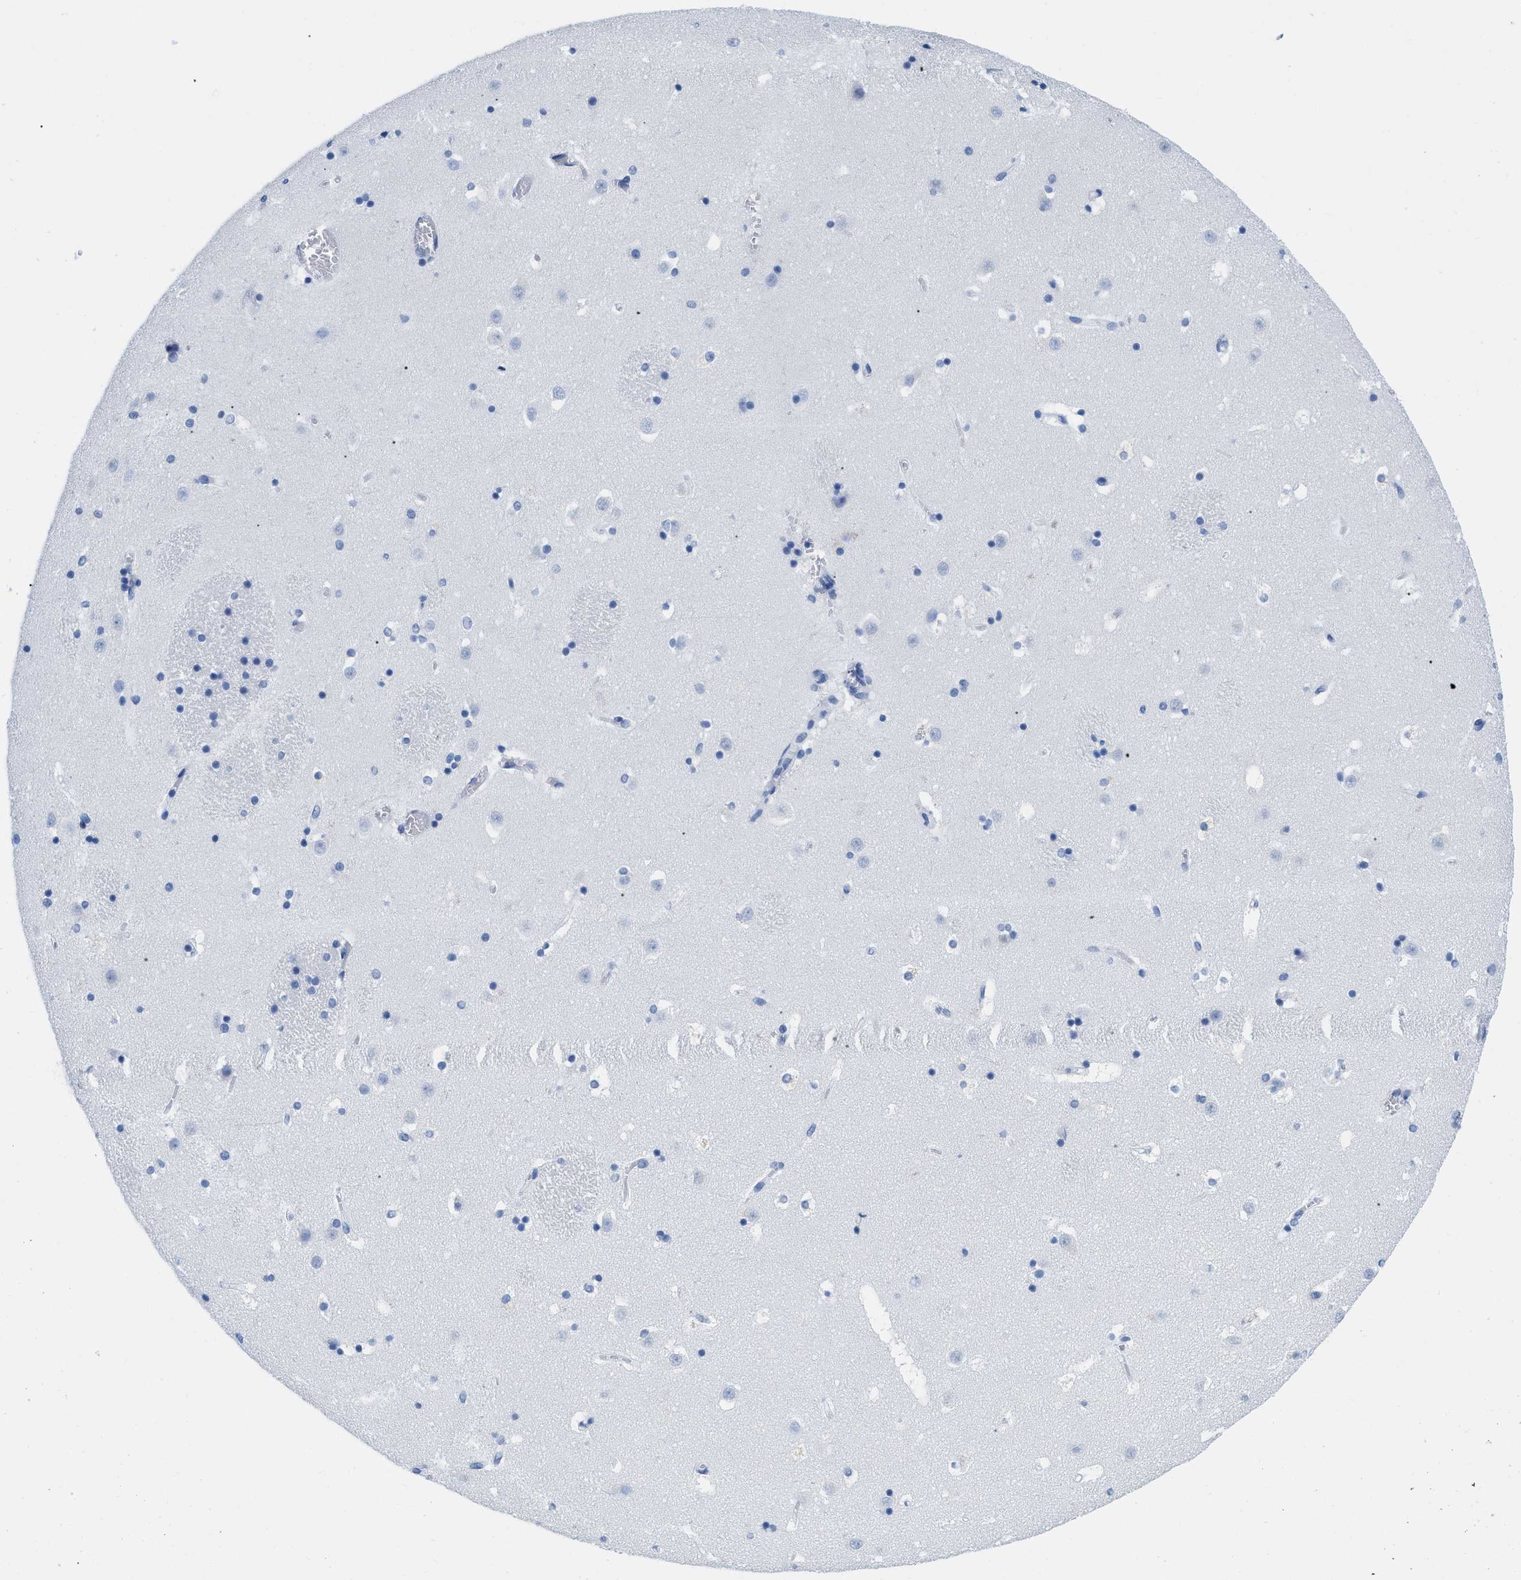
{"staining": {"intensity": "negative", "quantity": "none", "location": "none"}, "tissue": "caudate", "cell_type": "Glial cells", "image_type": "normal", "snomed": [{"axis": "morphology", "description": "Normal tissue, NOS"}, {"axis": "topography", "description": "Lateral ventricle wall"}], "caption": "Immunohistochemical staining of benign caudate demonstrates no significant expression in glial cells. (DAB immunohistochemistry (IHC) with hematoxylin counter stain).", "gene": "CR1", "patient": {"sex": "male", "age": 45}}